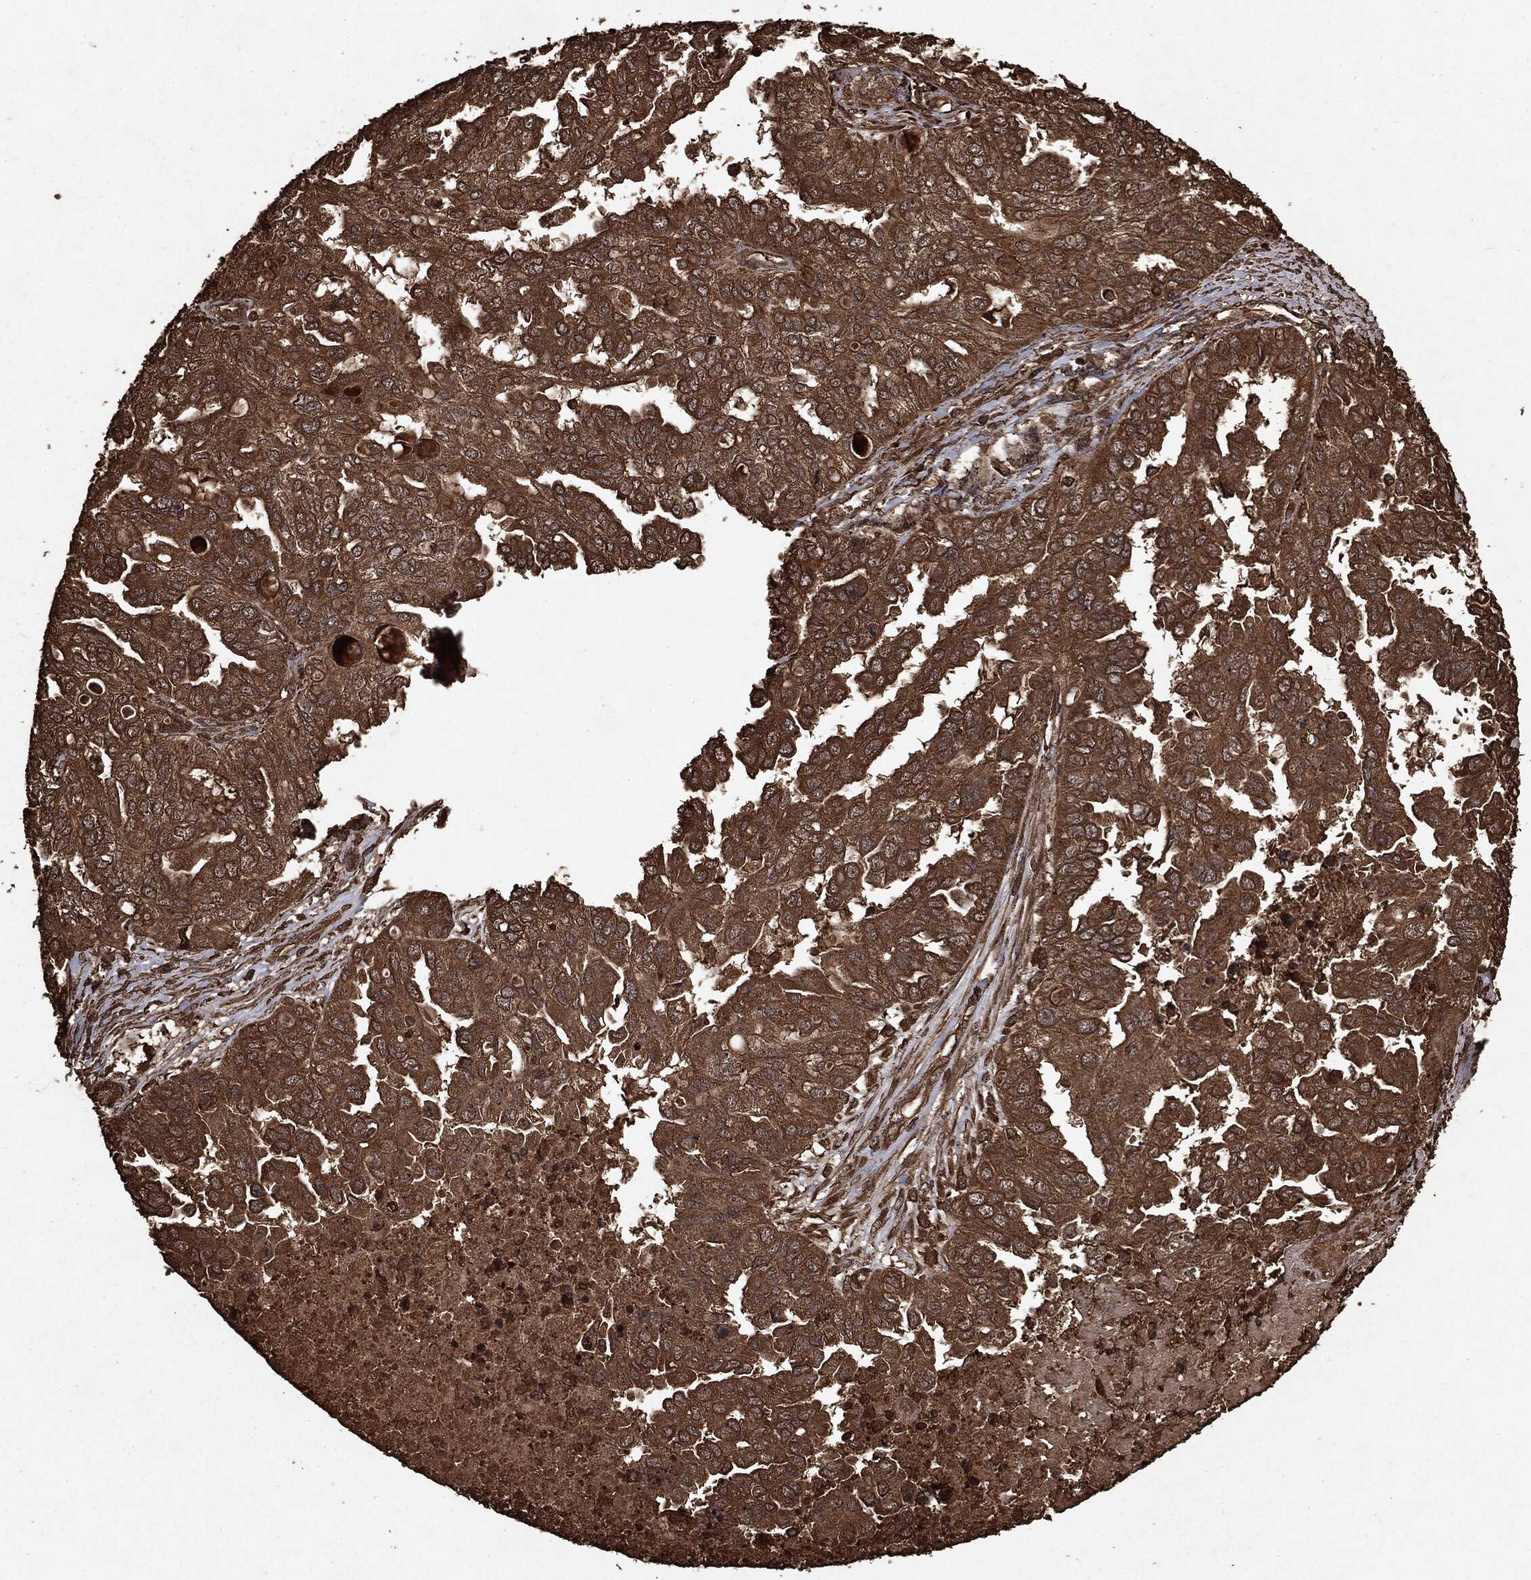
{"staining": {"intensity": "strong", "quantity": ">75%", "location": "cytoplasmic/membranous"}, "tissue": "ovarian cancer", "cell_type": "Tumor cells", "image_type": "cancer", "snomed": [{"axis": "morphology", "description": "Cystadenocarcinoma, serous, NOS"}, {"axis": "topography", "description": "Ovary"}], "caption": "This is an image of IHC staining of serous cystadenocarcinoma (ovarian), which shows strong positivity in the cytoplasmic/membranous of tumor cells.", "gene": "ARAF", "patient": {"sex": "female", "age": 53}}